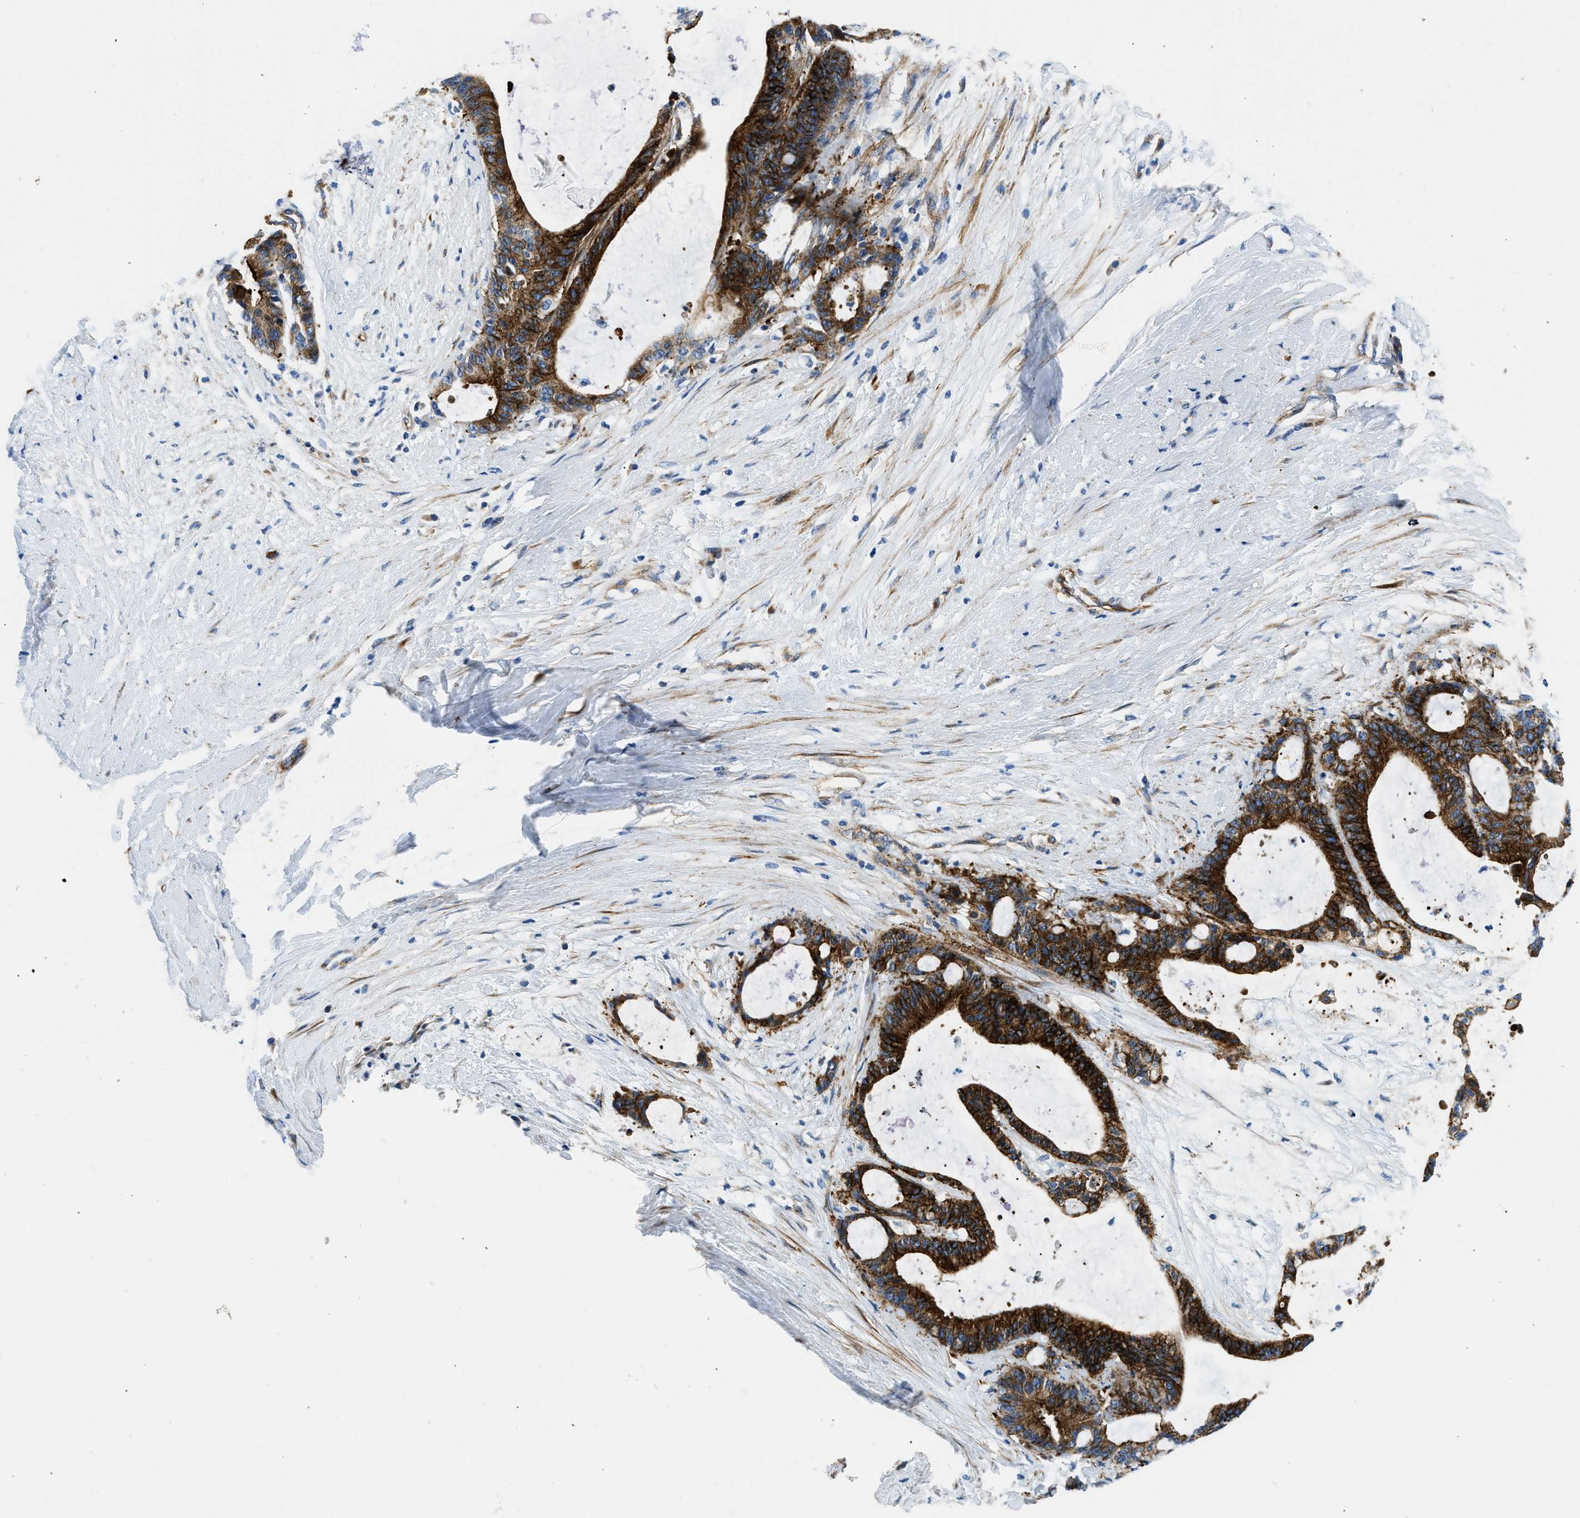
{"staining": {"intensity": "strong", "quantity": ">75%", "location": "cytoplasmic/membranous"}, "tissue": "liver cancer", "cell_type": "Tumor cells", "image_type": "cancer", "snomed": [{"axis": "morphology", "description": "Cholangiocarcinoma"}, {"axis": "topography", "description": "Liver"}], "caption": "High-power microscopy captured an immunohistochemistry micrograph of liver cancer (cholangiocarcinoma), revealing strong cytoplasmic/membranous staining in about >75% of tumor cells.", "gene": "CUTA", "patient": {"sex": "female", "age": 73}}